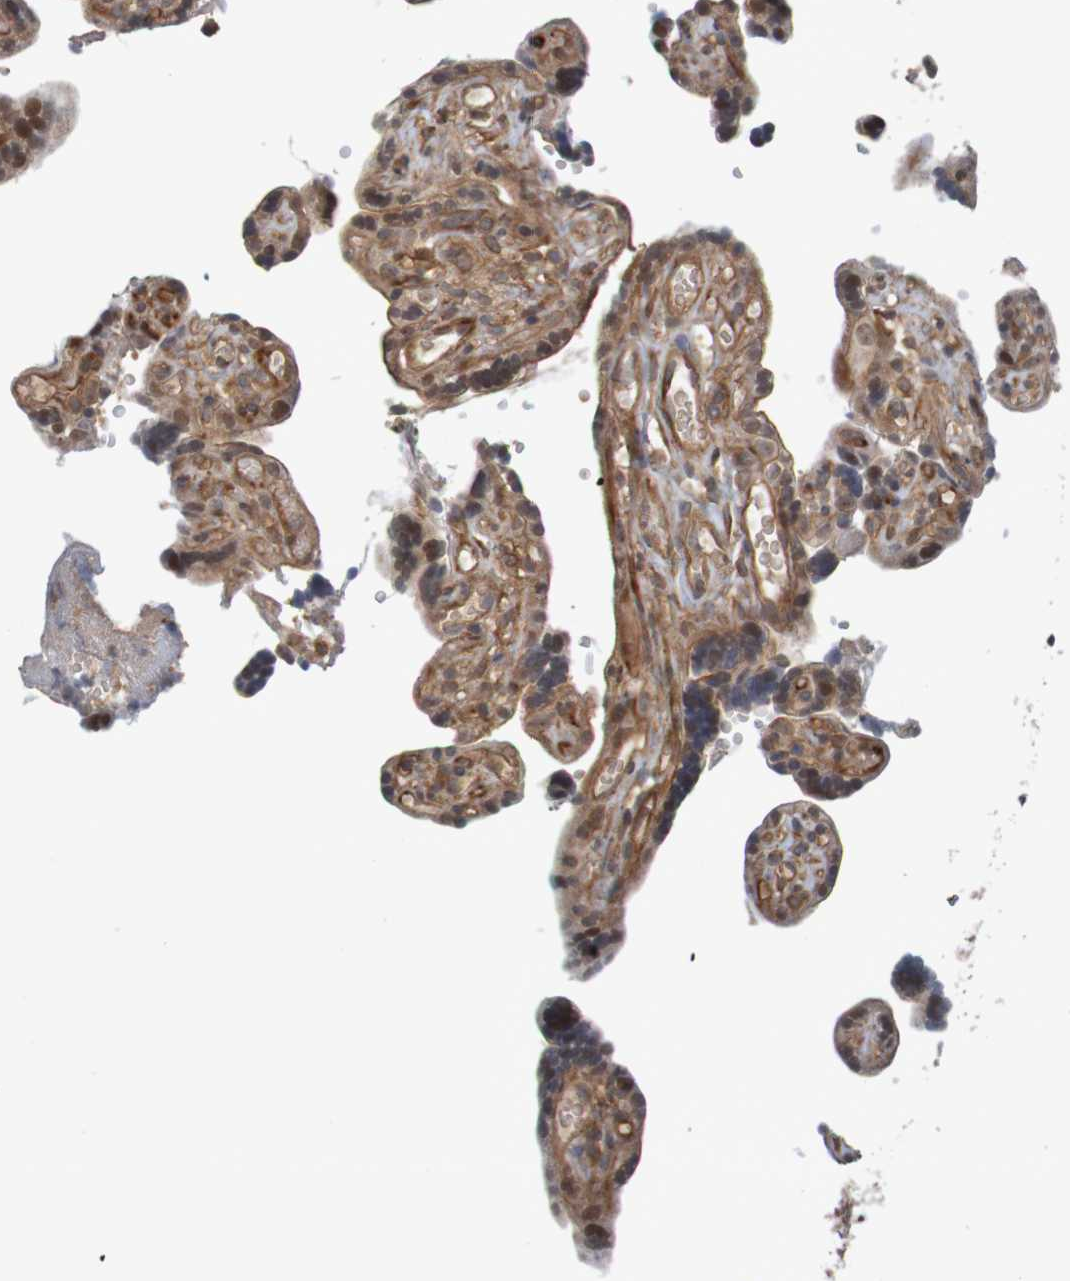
{"staining": {"intensity": "strong", "quantity": ">75%", "location": "cytoplasmic/membranous"}, "tissue": "placenta", "cell_type": "Decidual cells", "image_type": "normal", "snomed": [{"axis": "morphology", "description": "Normal tissue, NOS"}, {"axis": "topography", "description": "Placenta"}], "caption": "Immunohistochemistry staining of unremarkable placenta, which shows high levels of strong cytoplasmic/membranous positivity in about >75% of decidual cells indicating strong cytoplasmic/membranous protein positivity. The staining was performed using DAB (3,3'-diaminobenzidine) (brown) for protein detection and nuclei were counterstained in hematoxylin (blue).", "gene": "ARHGEF11", "patient": {"sex": "female", "age": 30}}